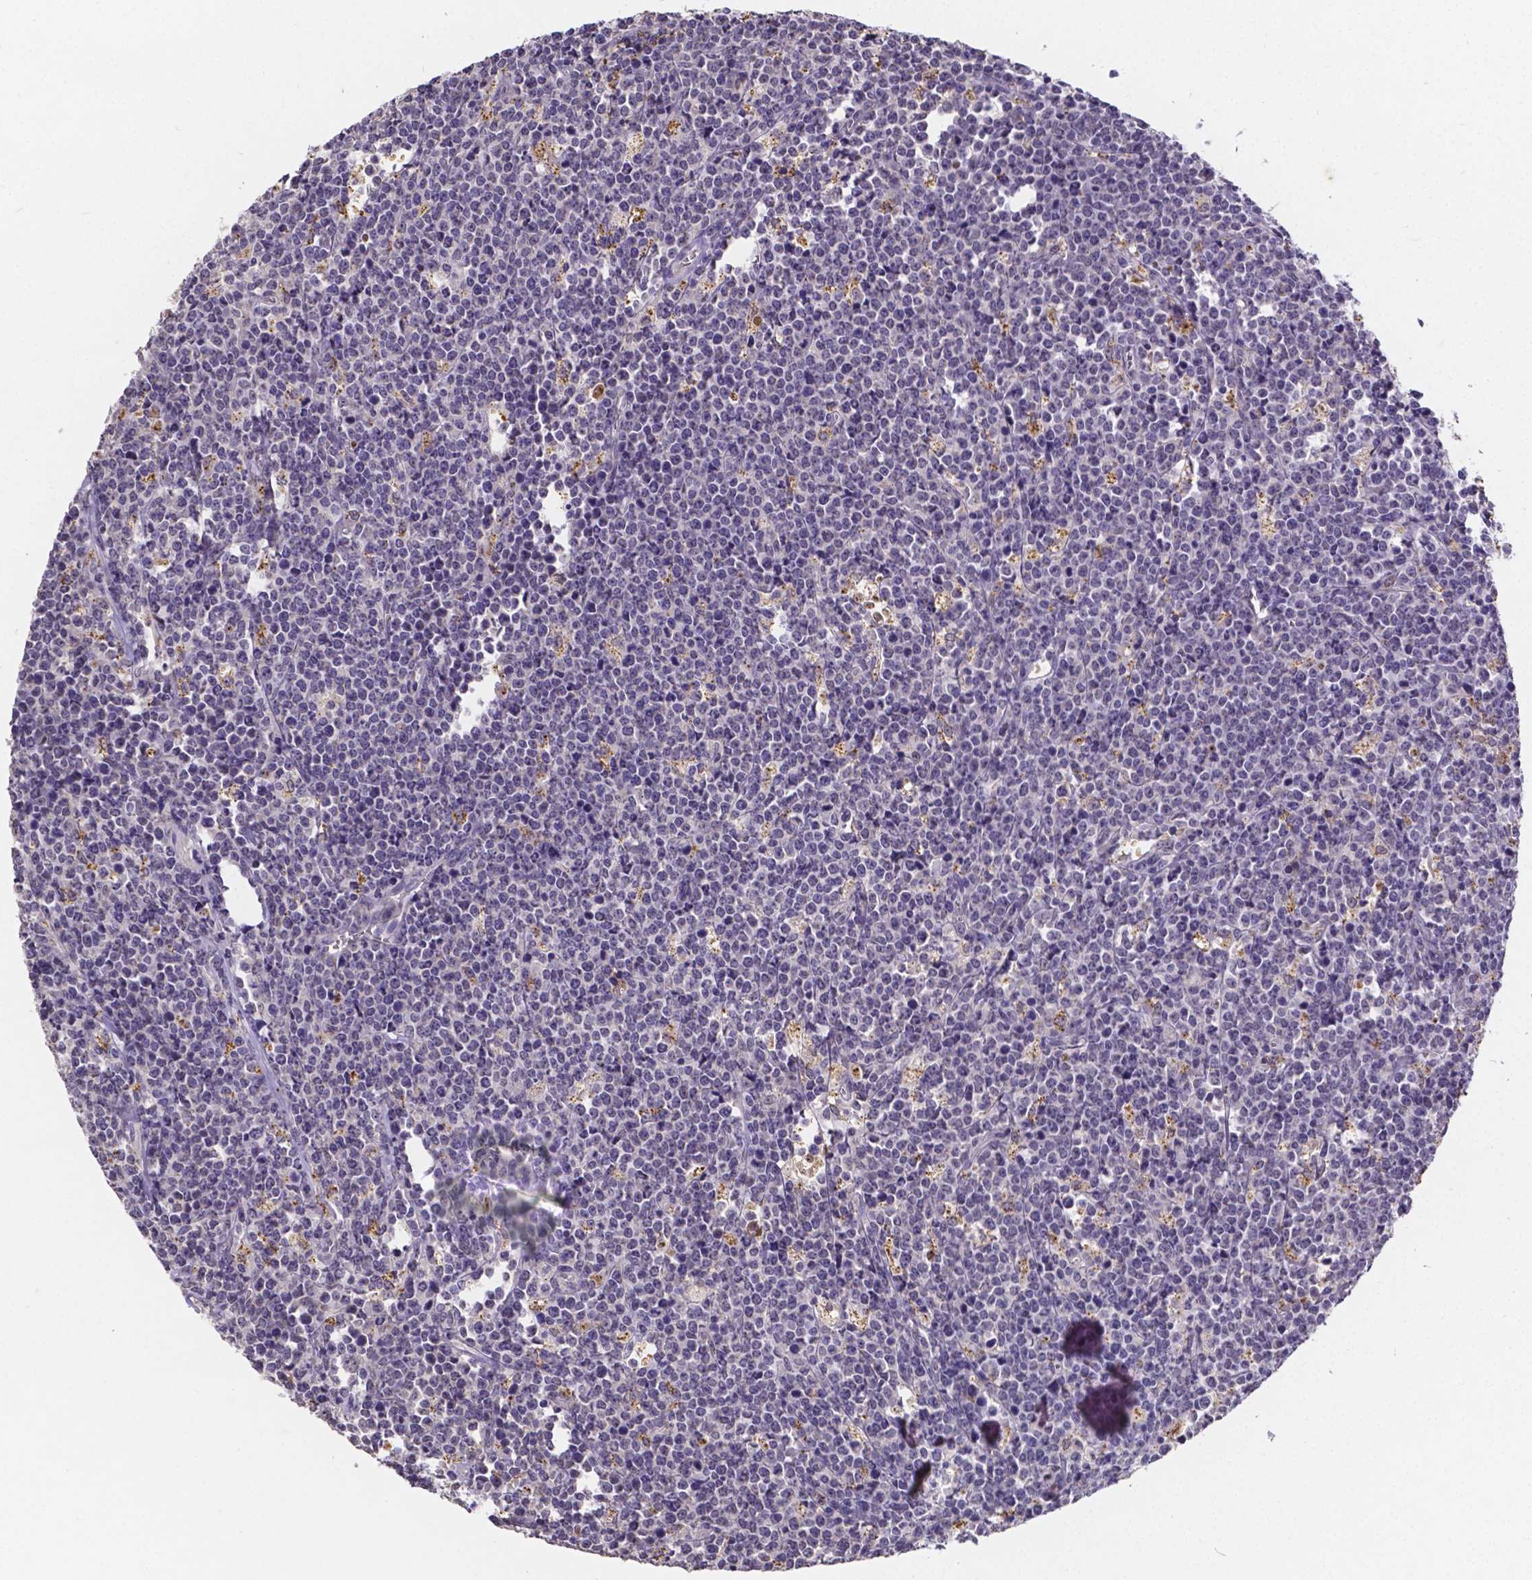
{"staining": {"intensity": "negative", "quantity": "none", "location": "none"}, "tissue": "lymphoma", "cell_type": "Tumor cells", "image_type": "cancer", "snomed": [{"axis": "morphology", "description": "Malignant lymphoma, non-Hodgkin's type, High grade"}, {"axis": "topography", "description": "Small intestine"}], "caption": "This is an immunohistochemistry (IHC) image of human lymphoma. There is no expression in tumor cells.", "gene": "CTNNA2", "patient": {"sex": "female", "age": 56}}